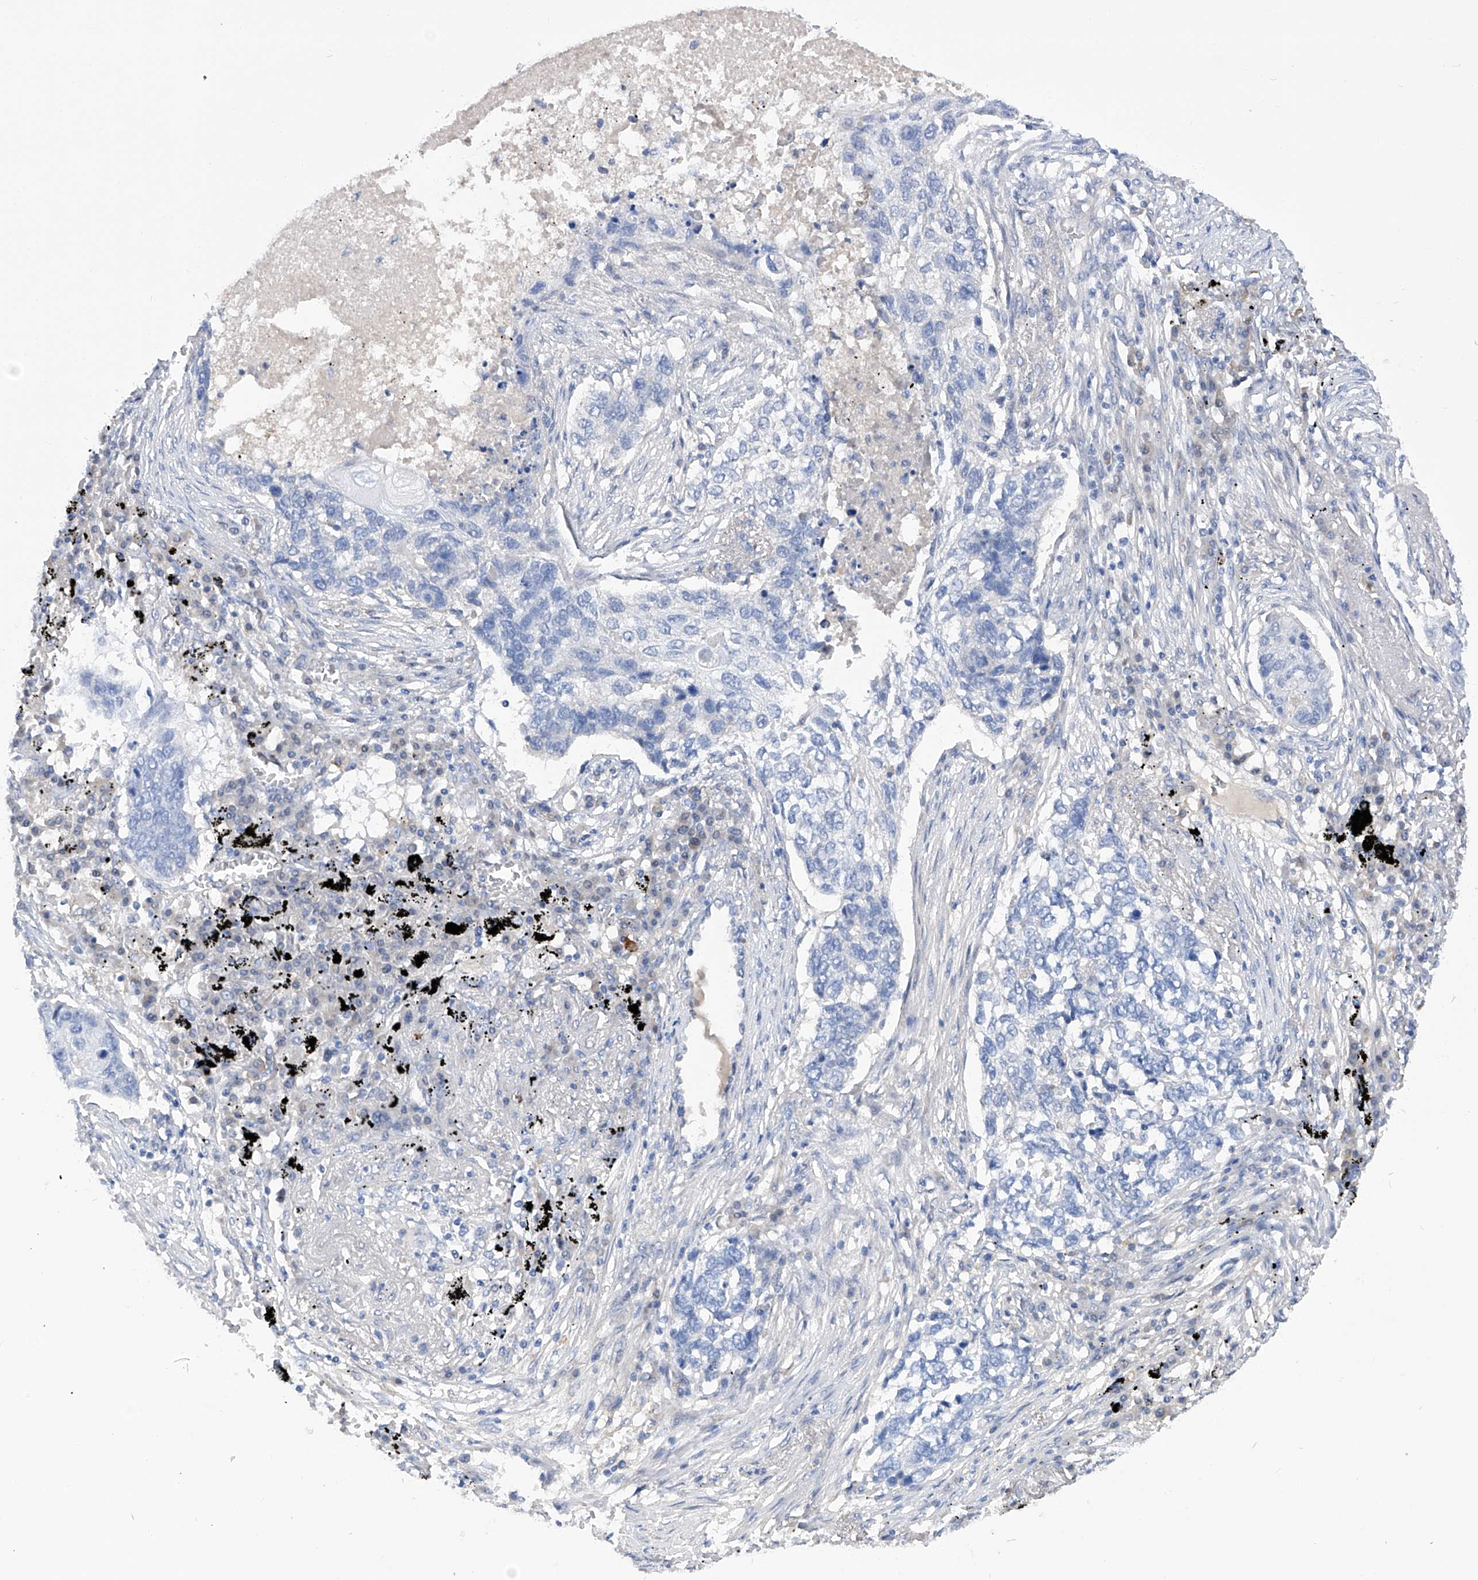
{"staining": {"intensity": "negative", "quantity": "none", "location": "none"}, "tissue": "lung cancer", "cell_type": "Tumor cells", "image_type": "cancer", "snomed": [{"axis": "morphology", "description": "Squamous cell carcinoma, NOS"}, {"axis": "topography", "description": "Lung"}], "caption": "Immunohistochemistry of human lung squamous cell carcinoma demonstrates no expression in tumor cells. (Brightfield microscopy of DAB (3,3'-diaminobenzidine) immunohistochemistry at high magnification).", "gene": "PGM3", "patient": {"sex": "female", "age": 63}}